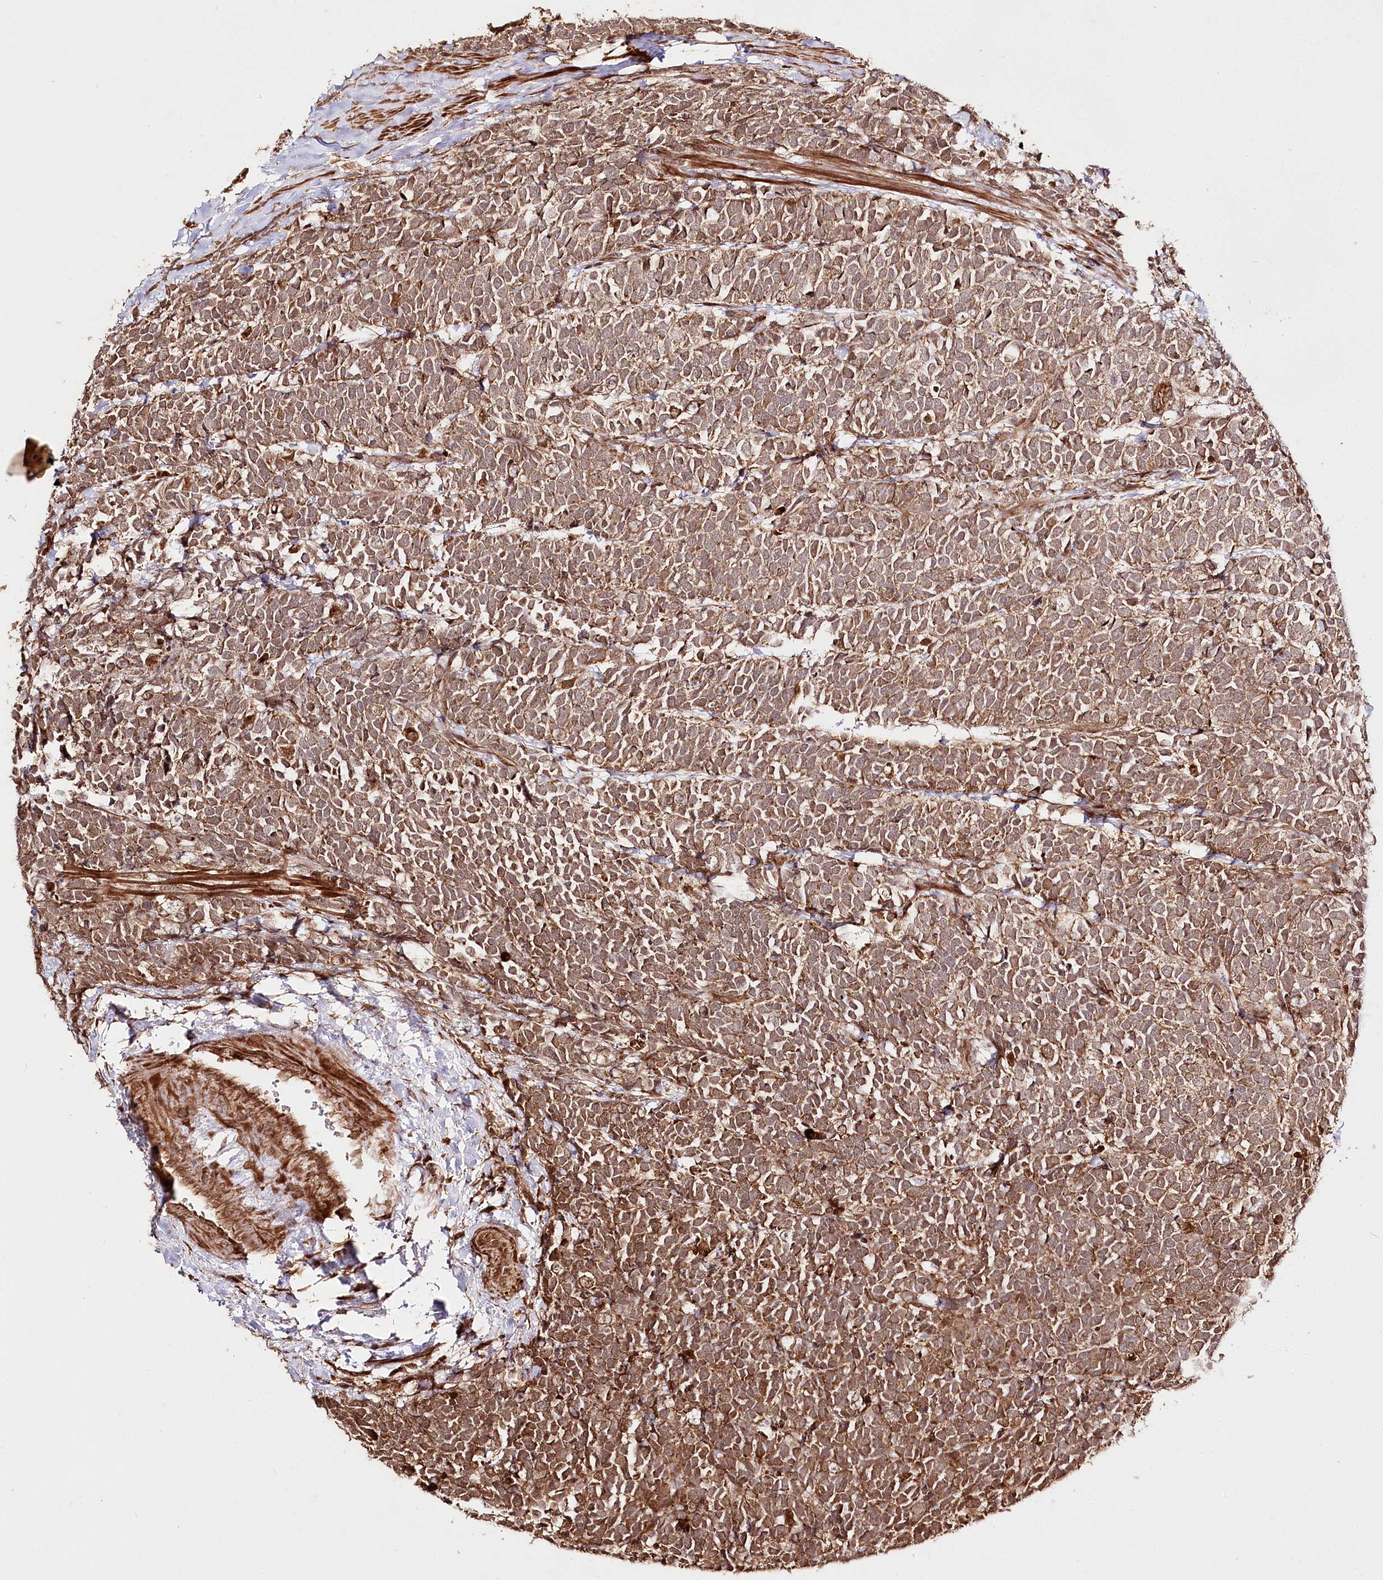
{"staining": {"intensity": "strong", "quantity": ">75%", "location": "cytoplasmic/membranous"}, "tissue": "urothelial cancer", "cell_type": "Tumor cells", "image_type": "cancer", "snomed": [{"axis": "morphology", "description": "Urothelial carcinoma, High grade"}, {"axis": "topography", "description": "Urinary bladder"}], "caption": "Protein staining by IHC displays strong cytoplasmic/membranous positivity in about >75% of tumor cells in urothelial carcinoma (high-grade).", "gene": "ULK2", "patient": {"sex": "female", "age": 82}}